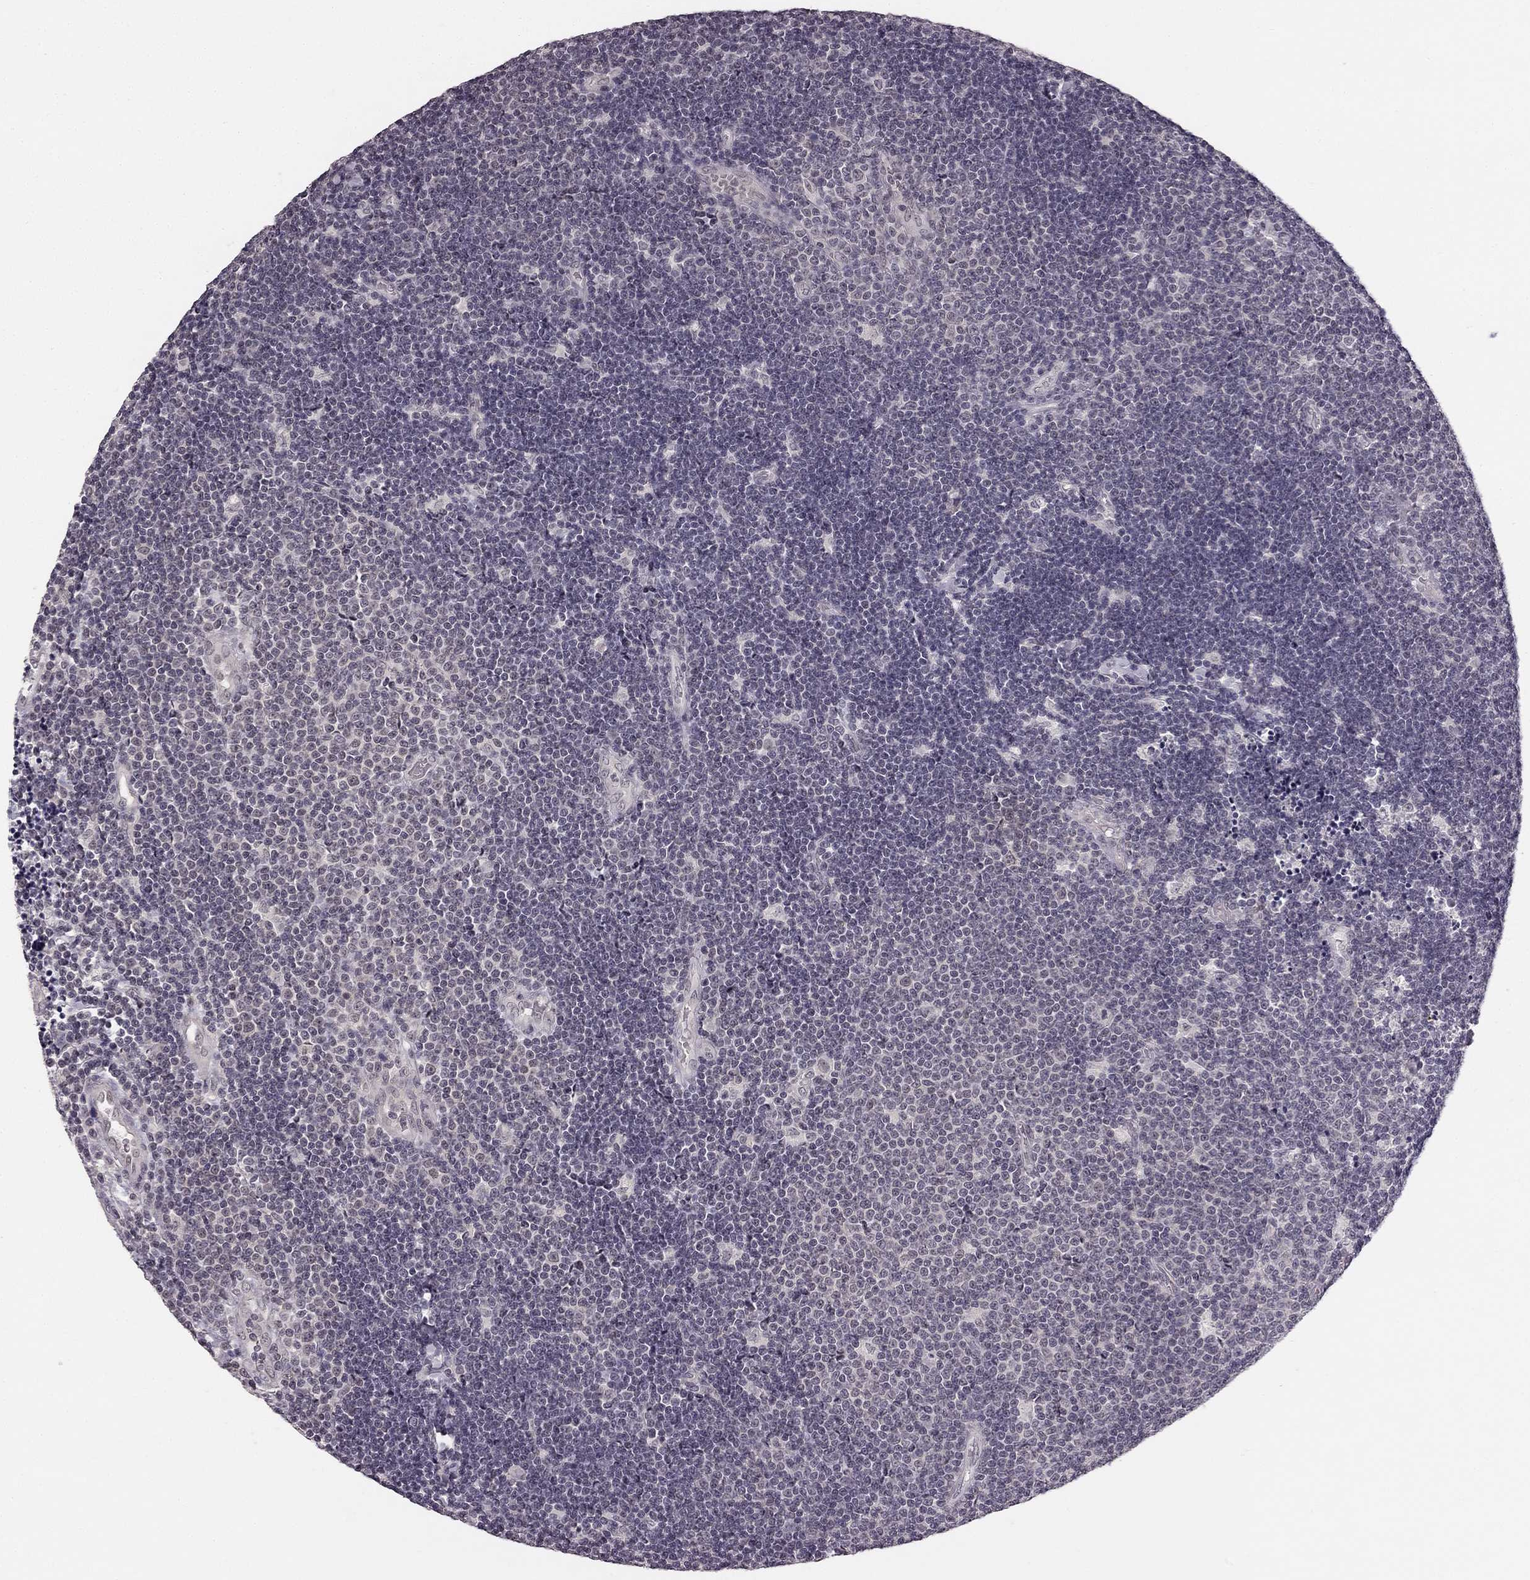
{"staining": {"intensity": "negative", "quantity": "none", "location": "none"}, "tissue": "lymphoma", "cell_type": "Tumor cells", "image_type": "cancer", "snomed": [{"axis": "morphology", "description": "Malignant lymphoma, non-Hodgkin's type, Low grade"}, {"axis": "topography", "description": "Brain"}], "caption": "Immunohistochemical staining of human lymphoma displays no significant positivity in tumor cells.", "gene": "HCN4", "patient": {"sex": "female", "age": 66}}